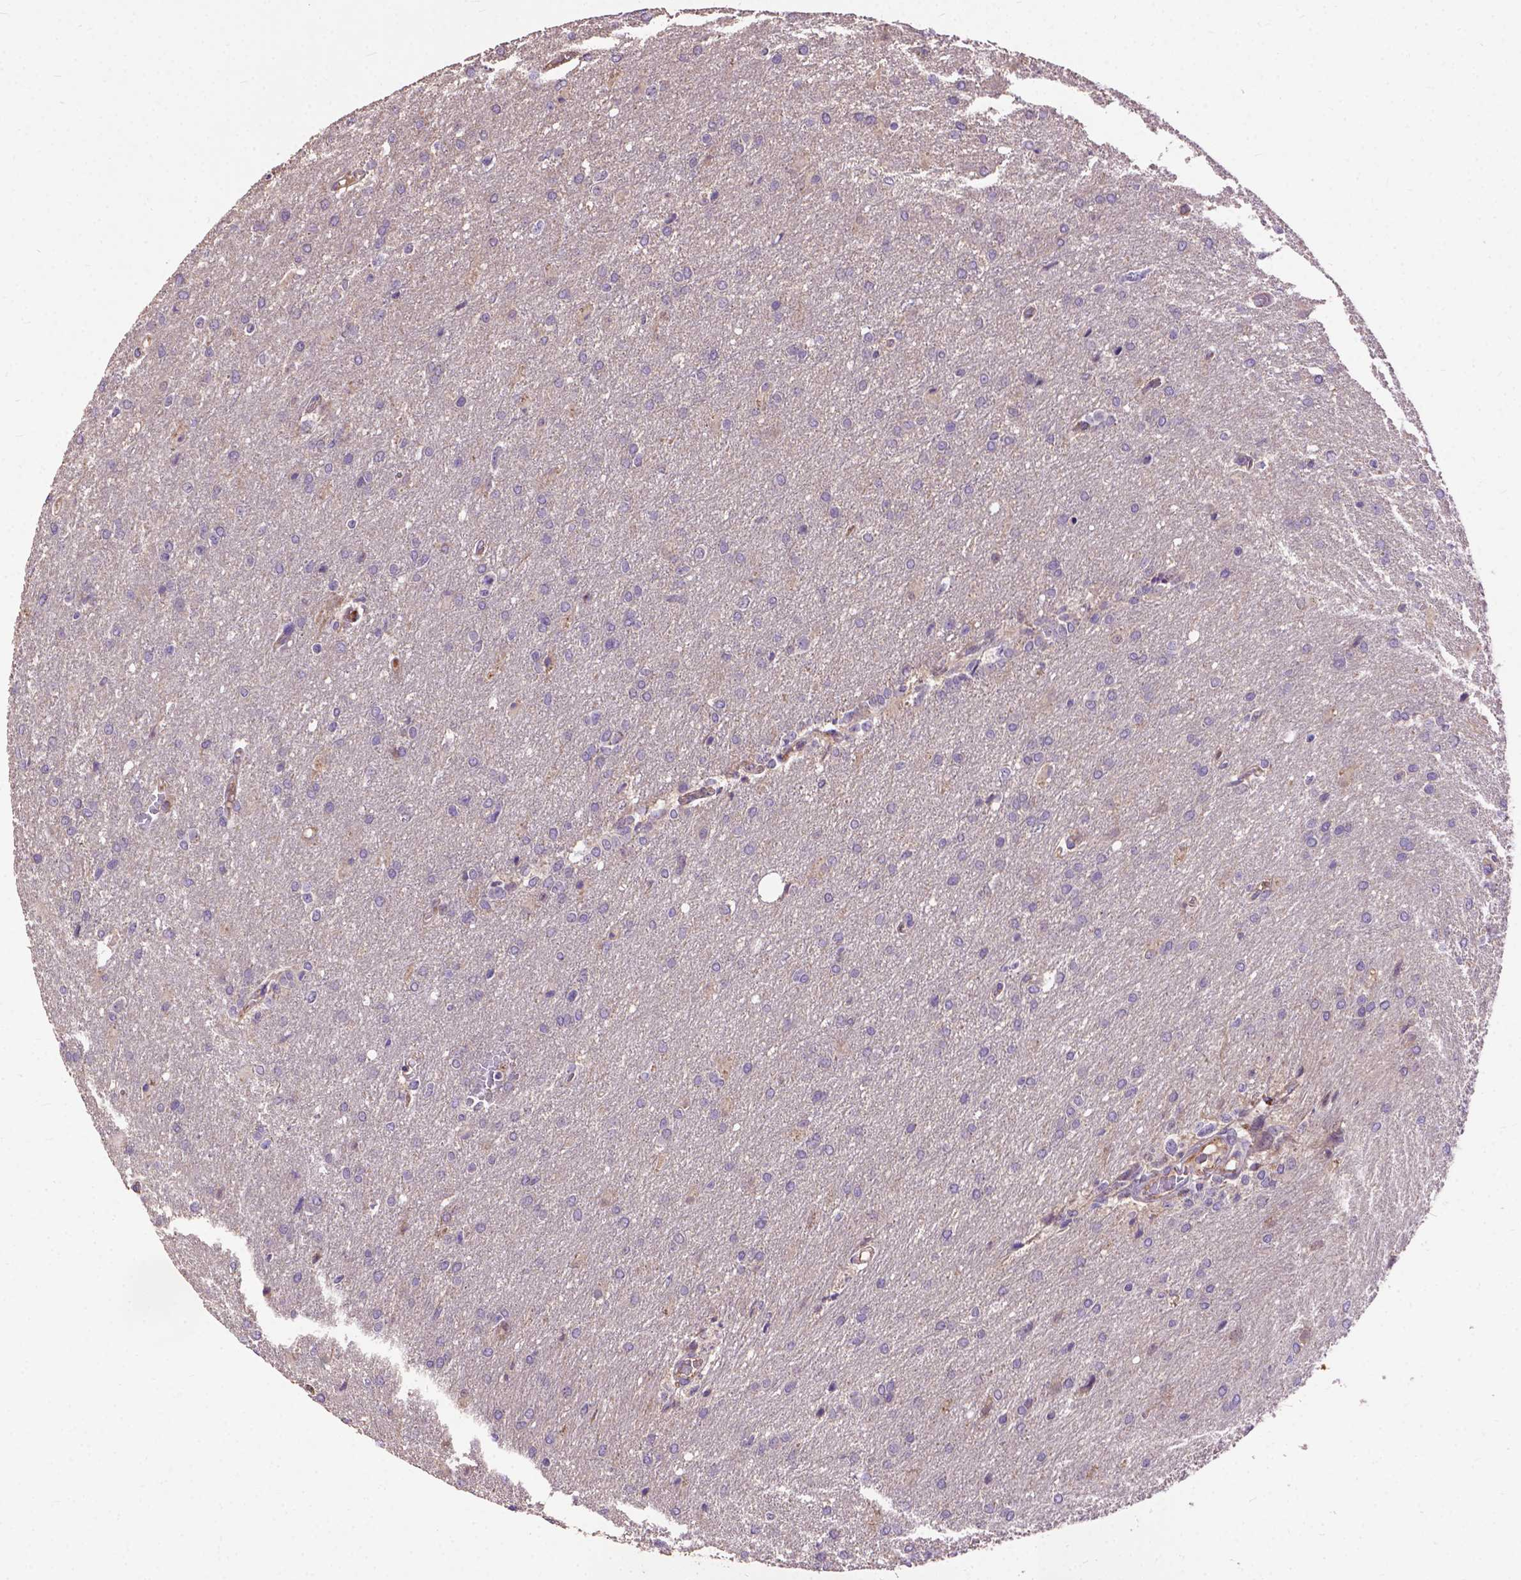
{"staining": {"intensity": "negative", "quantity": "none", "location": "none"}, "tissue": "glioma", "cell_type": "Tumor cells", "image_type": "cancer", "snomed": [{"axis": "morphology", "description": "Glioma, malignant, High grade"}, {"axis": "topography", "description": "Brain"}], "caption": "High-grade glioma (malignant) stained for a protein using IHC shows no positivity tumor cells.", "gene": "ZNF337", "patient": {"sex": "male", "age": 68}}